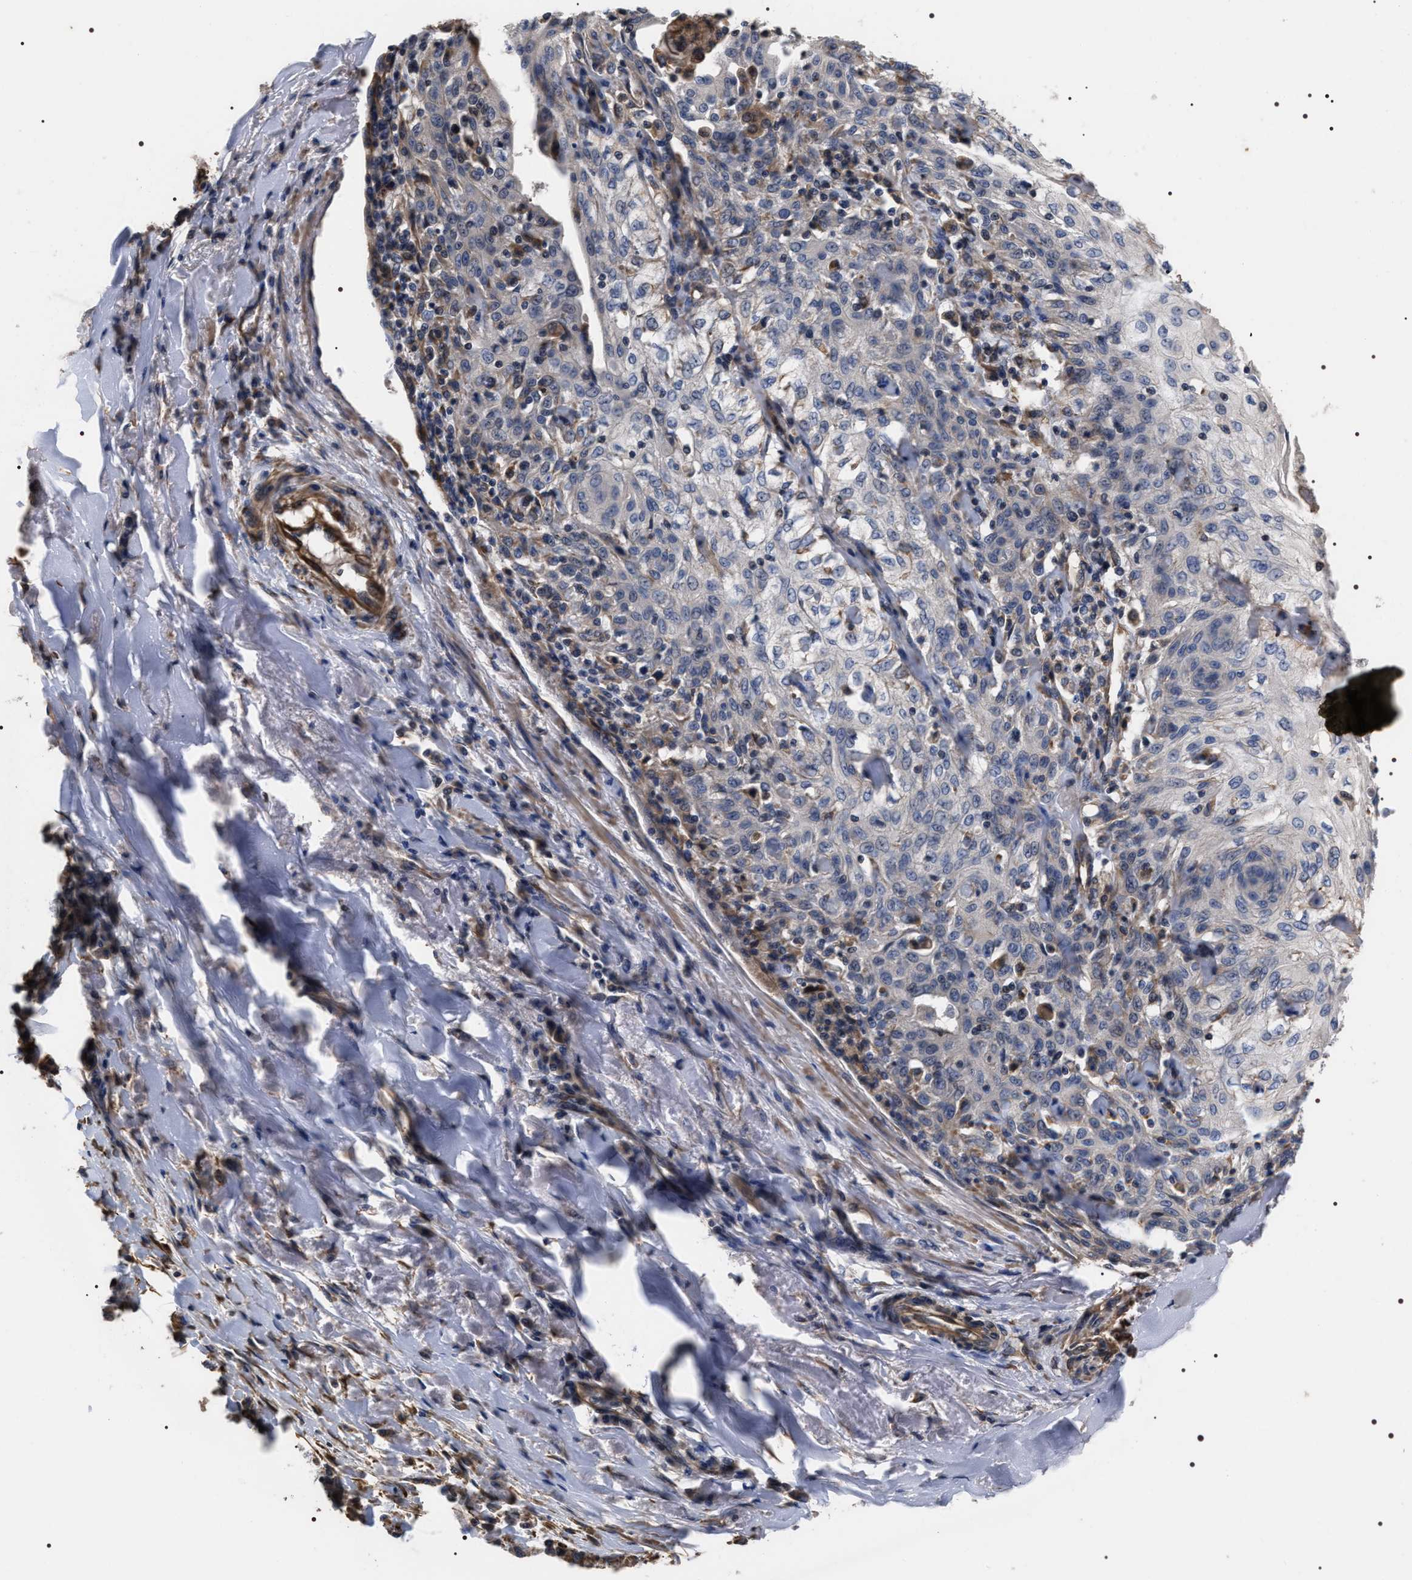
{"staining": {"intensity": "weak", "quantity": "<25%", "location": "cytoplasmic/membranous"}, "tissue": "skin cancer", "cell_type": "Tumor cells", "image_type": "cancer", "snomed": [{"axis": "morphology", "description": "Squamous cell carcinoma, NOS"}, {"axis": "morphology", "description": "Squamous cell carcinoma, metastatic, NOS"}, {"axis": "topography", "description": "Skin"}, {"axis": "topography", "description": "Lymph node"}], "caption": "Histopathology image shows no significant protein expression in tumor cells of metastatic squamous cell carcinoma (skin).", "gene": "TSPAN33", "patient": {"sex": "male", "age": 75}}